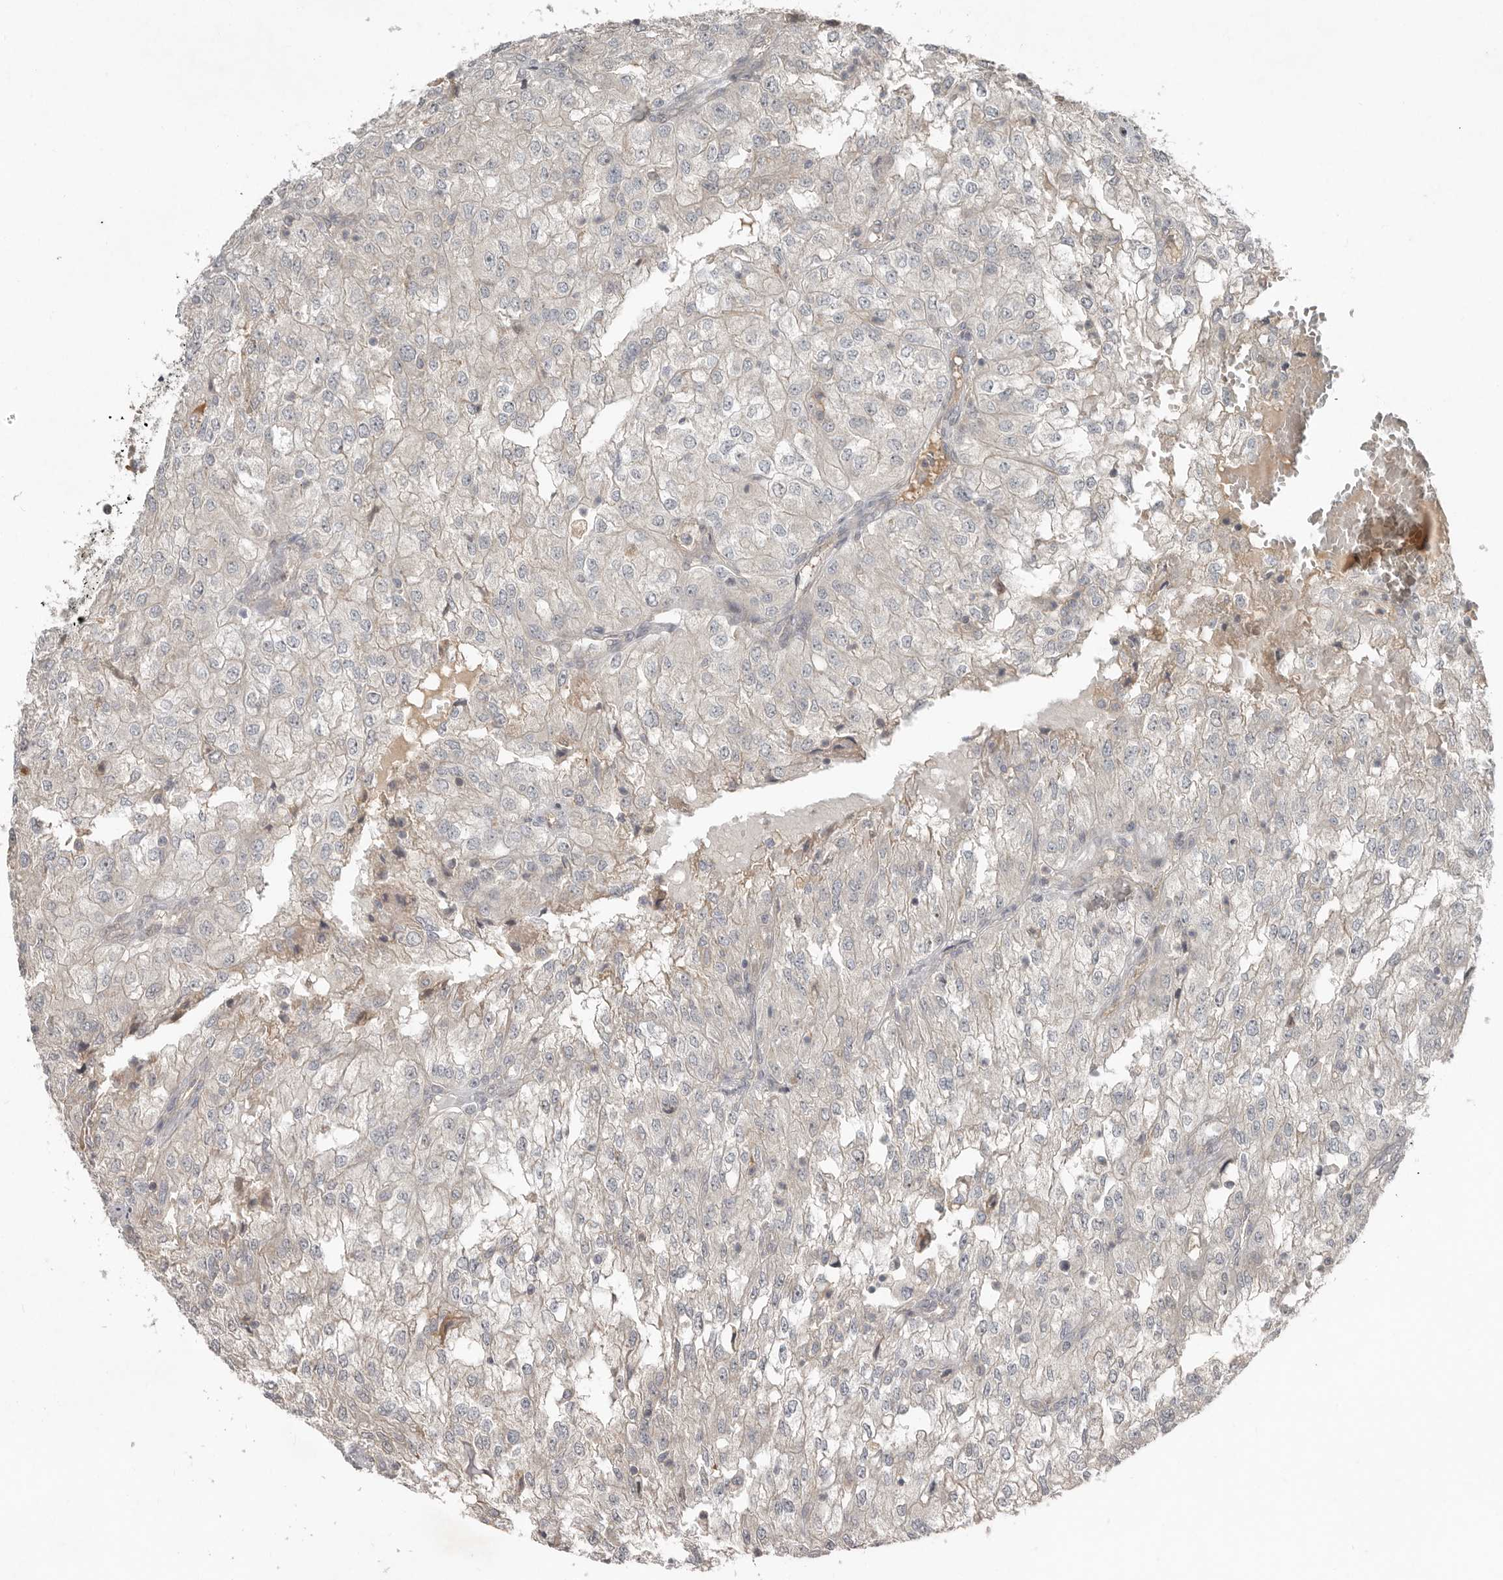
{"staining": {"intensity": "negative", "quantity": "none", "location": "none"}, "tissue": "renal cancer", "cell_type": "Tumor cells", "image_type": "cancer", "snomed": [{"axis": "morphology", "description": "Adenocarcinoma, NOS"}, {"axis": "topography", "description": "Kidney"}], "caption": "Tumor cells are negative for protein expression in human renal adenocarcinoma. Nuclei are stained in blue.", "gene": "TEAD3", "patient": {"sex": "female", "age": 54}}